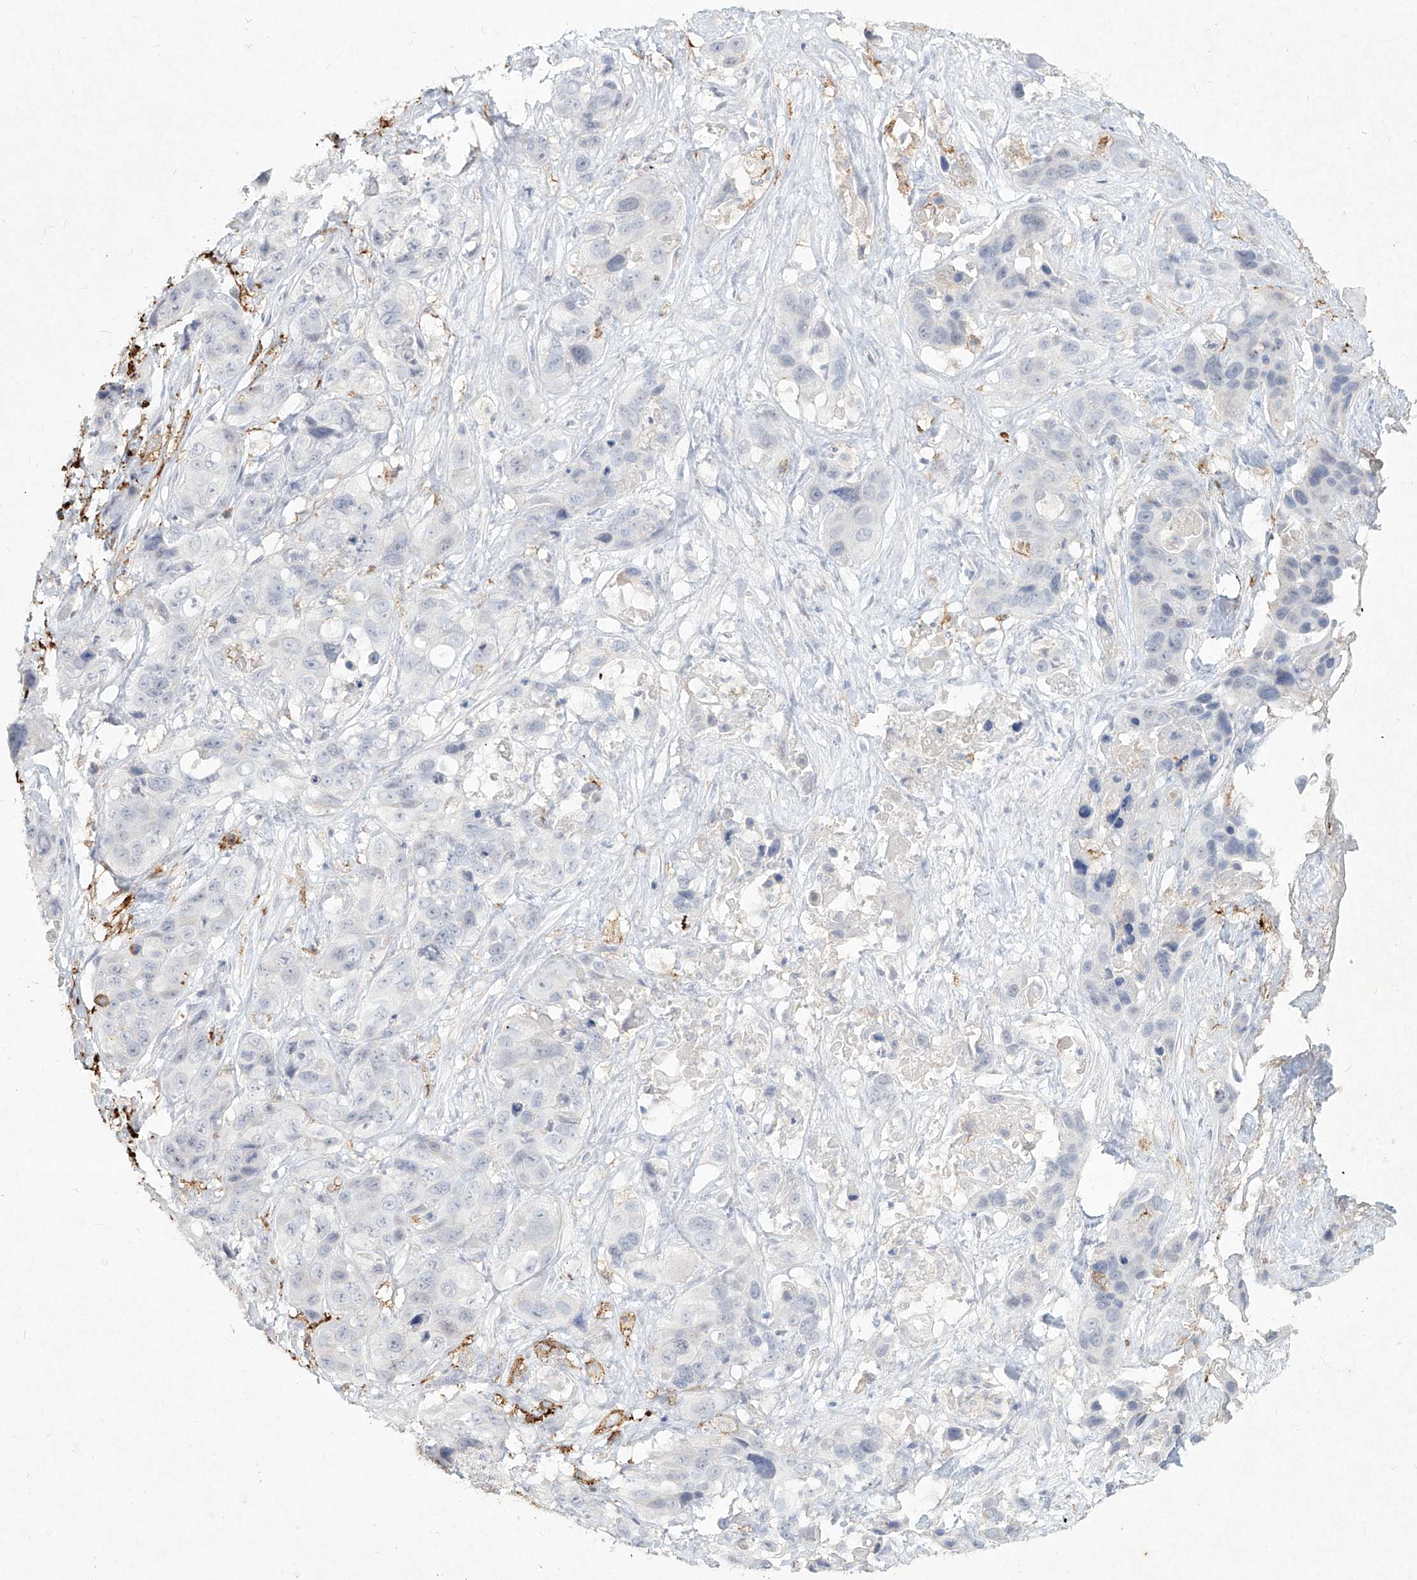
{"staining": {"intensity": "negative", "quantity": "none", "location": "none"}, "tissue": "liver cancer", "cell_type": "Tumor cells", "image_type": "cancer", "snomed": [{"axis": "morphology", "description": "Cholangiocarcinoma"}, {"axis": "topography", "description": "Liver"}], "caption": "Cholangiocarcinoma (liver) was stained to show a protein in brown. There is no significant expression in tumor cells. (Stains: DAB immunohistochemistry (IHC) with hematoxylin counter stain, Microscopy: brightfield microscopy at high magnification).", "gene": "CD209", "patient": {"sex": "female", "age": 61}}